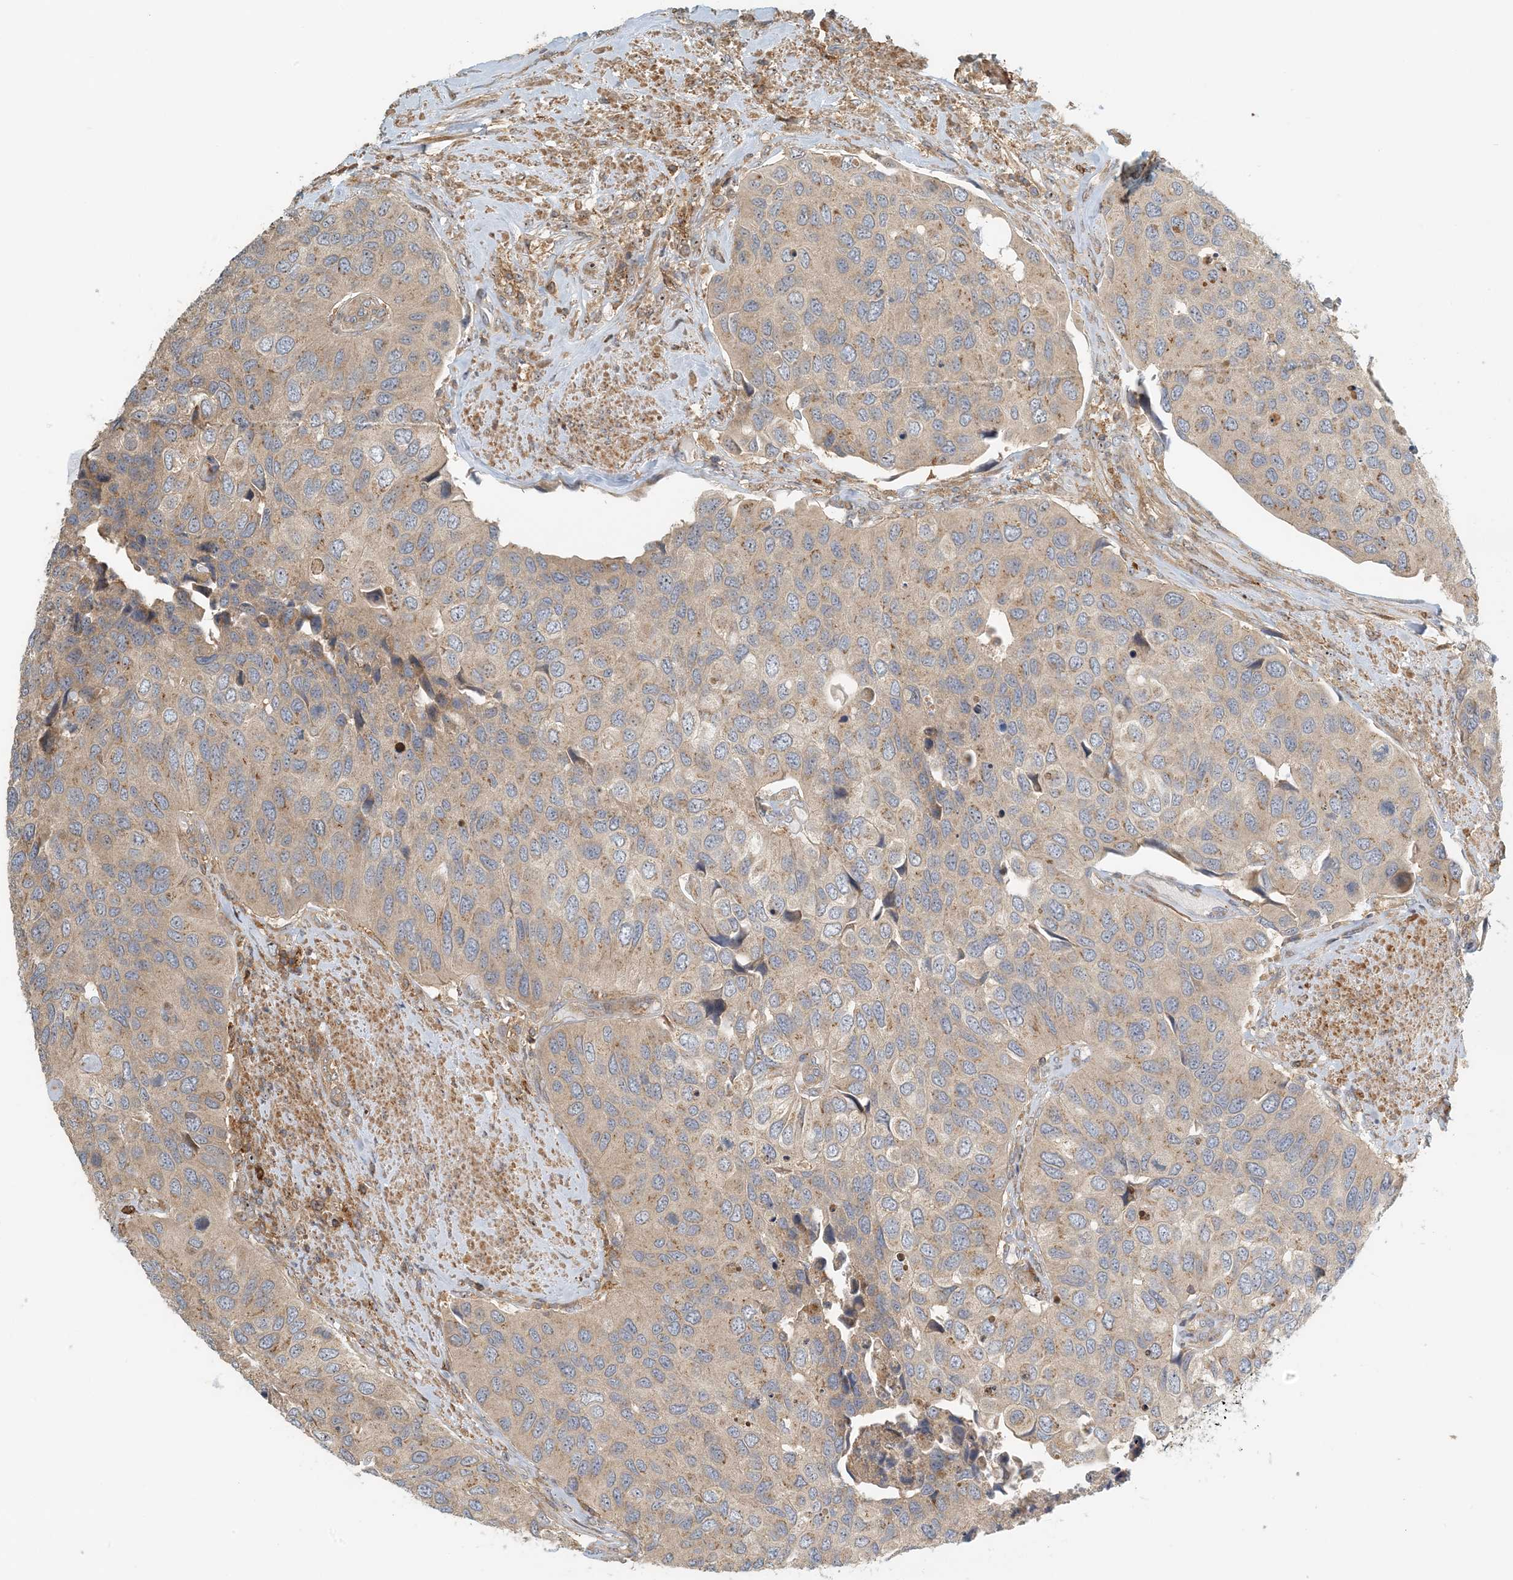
{"staining": {"intensity": "weak", "quantity": "25%-75%", "location": "cytoplasmic/membranous"}, "tissue": "urothelial cancer", "cell_type": "Tumor cells", "image_type": "cancer", "snomed": [{"axis": "morphology", "description": "Urothelial carcinoma, High grade"}, {"axis": "topography", "description": "Urinary bladder"}], "caption": "High-grade urothelial carcinoma stained with a brown dye reveals weak cytoplasmic/membranous positive staining in about 25%-75% of tumor cells.", "gene": "COLEC11", "patient": {"sex": "male", "age": 74}}